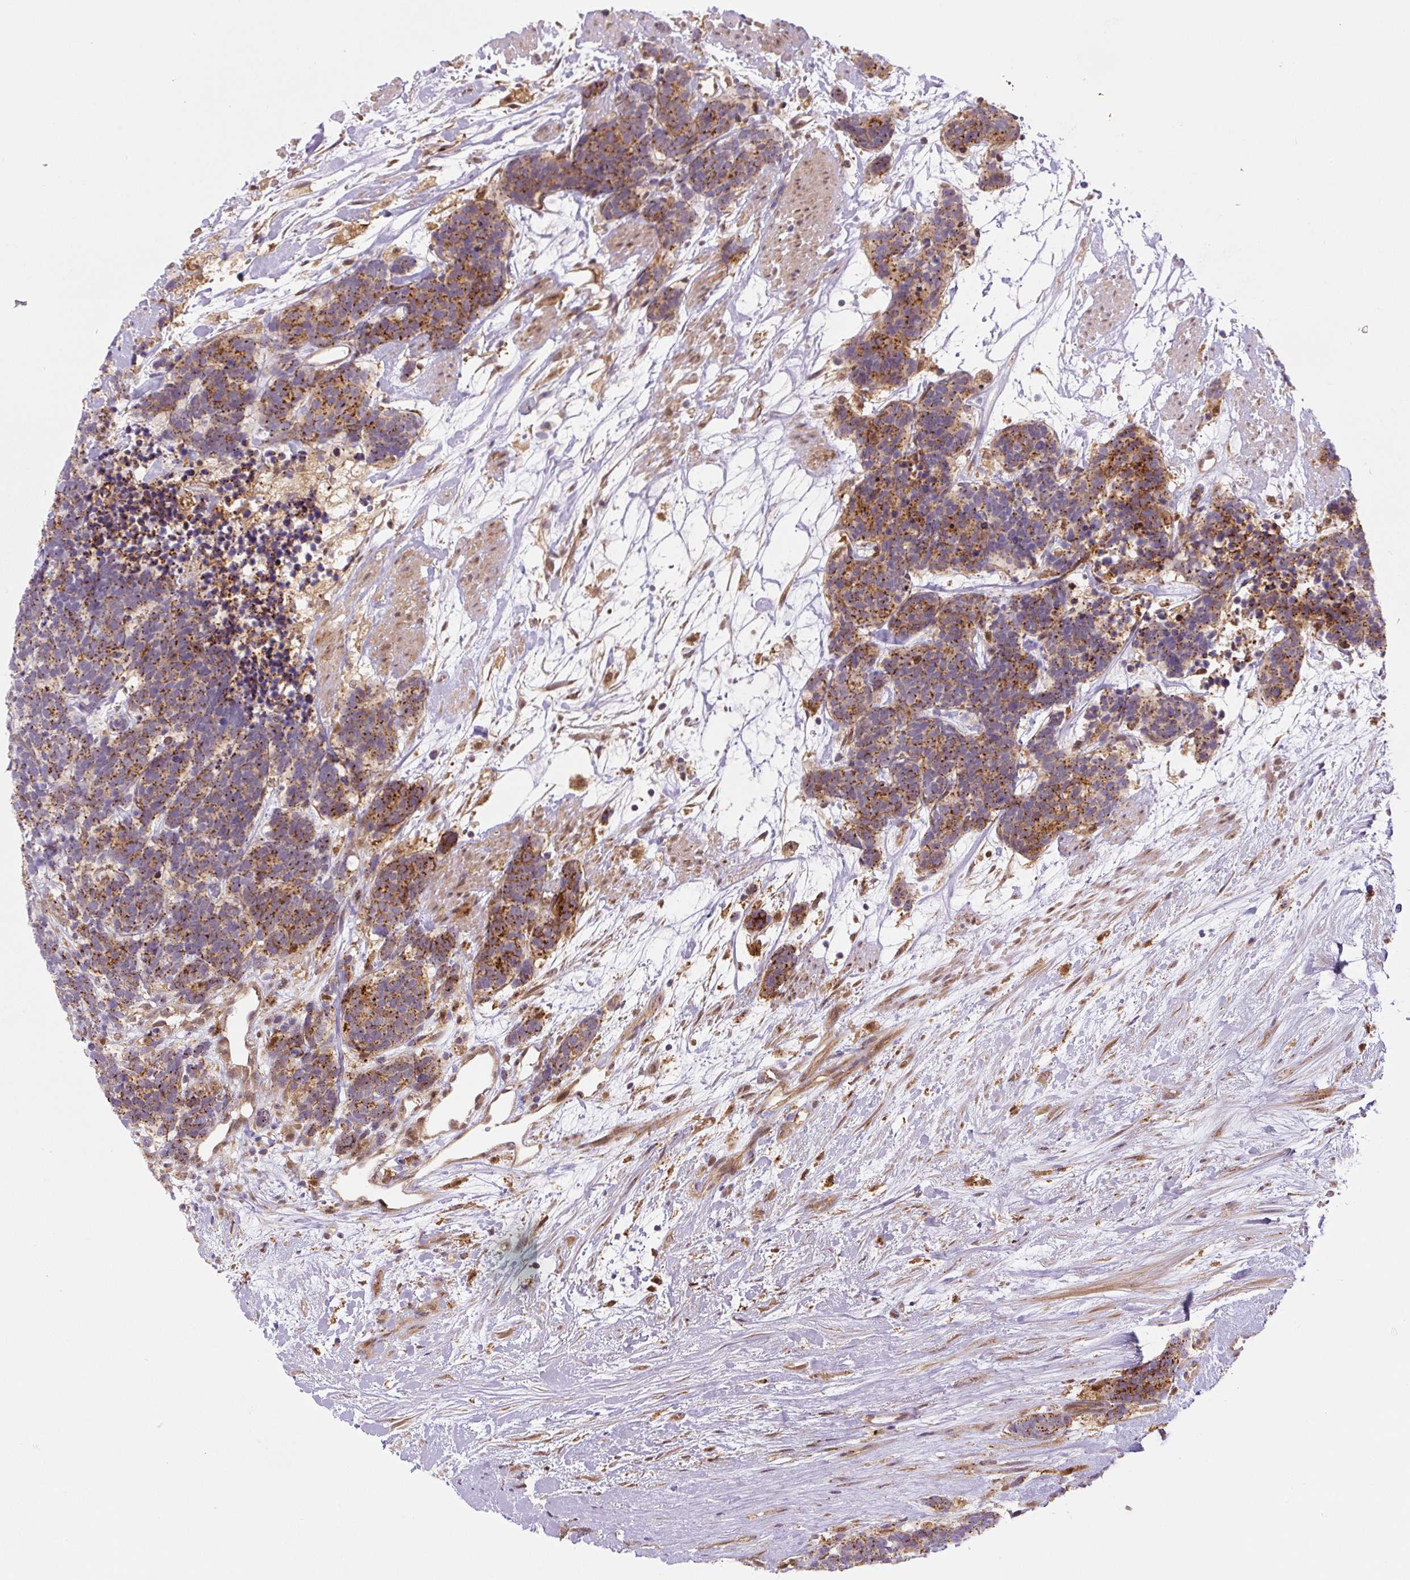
{"staining": {"intensity": "strong", "quantity": ">75%", "location": "cytoplasmic/membranous"}, "tissue": "carcinoid", "cell_type": "Tumor cells", "image_type": "cancer", "snomed": [{"axis": "morphology", "description": "Carcinoma, NOS"}, {"axis": "morphology", "description": "Carcinoid, malignant, NOS"}, {"axis": "topography", "description": "Prostate"}], "caption": "Malignant carcinoid stained for a protein (brown) demonstrates strong cytoplasmic/membranous positive positivity in about >75% of tumor cells.", "gene": "ZSWIM7", "patient": {"sex": "male", "age": 57}}